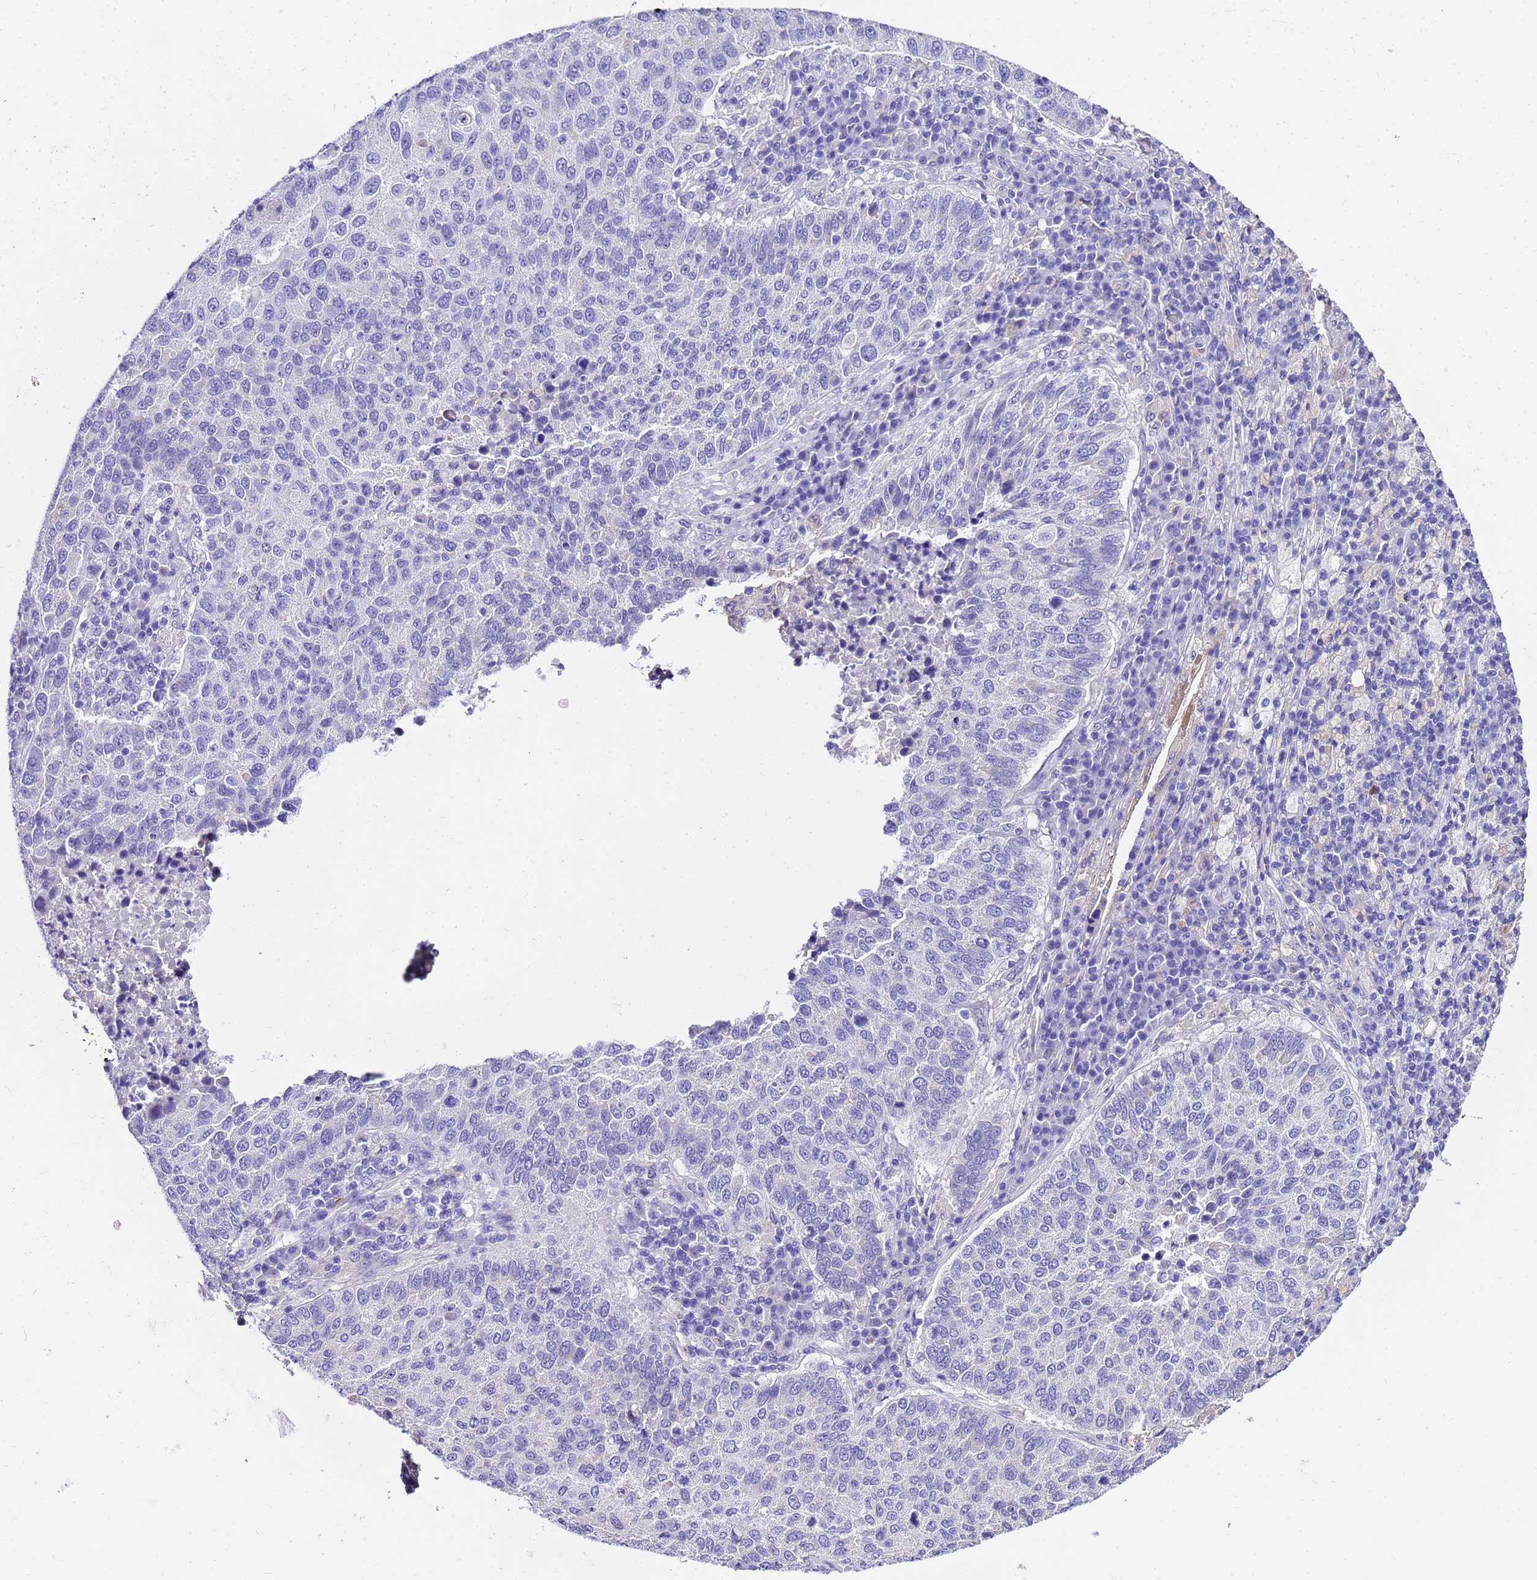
{"staining": {"intensity": "negative", "quantity": "none", "location": "none"}, "tissue": "lung cancer", "cell_type": "Tumor cells", "image_type": "cancer", "snomed": [{"axis": "morphology", "description": "Squamous cell carcinoma, NOS"}, {"axis": "topography", "description": "Lung"}], "caption": "Lung cancer was stained to show a protein in brown. There is no significant positivity in tumor cells.", "gene": "HSPB6", "patient": {"sex": "male", "age": 73}}